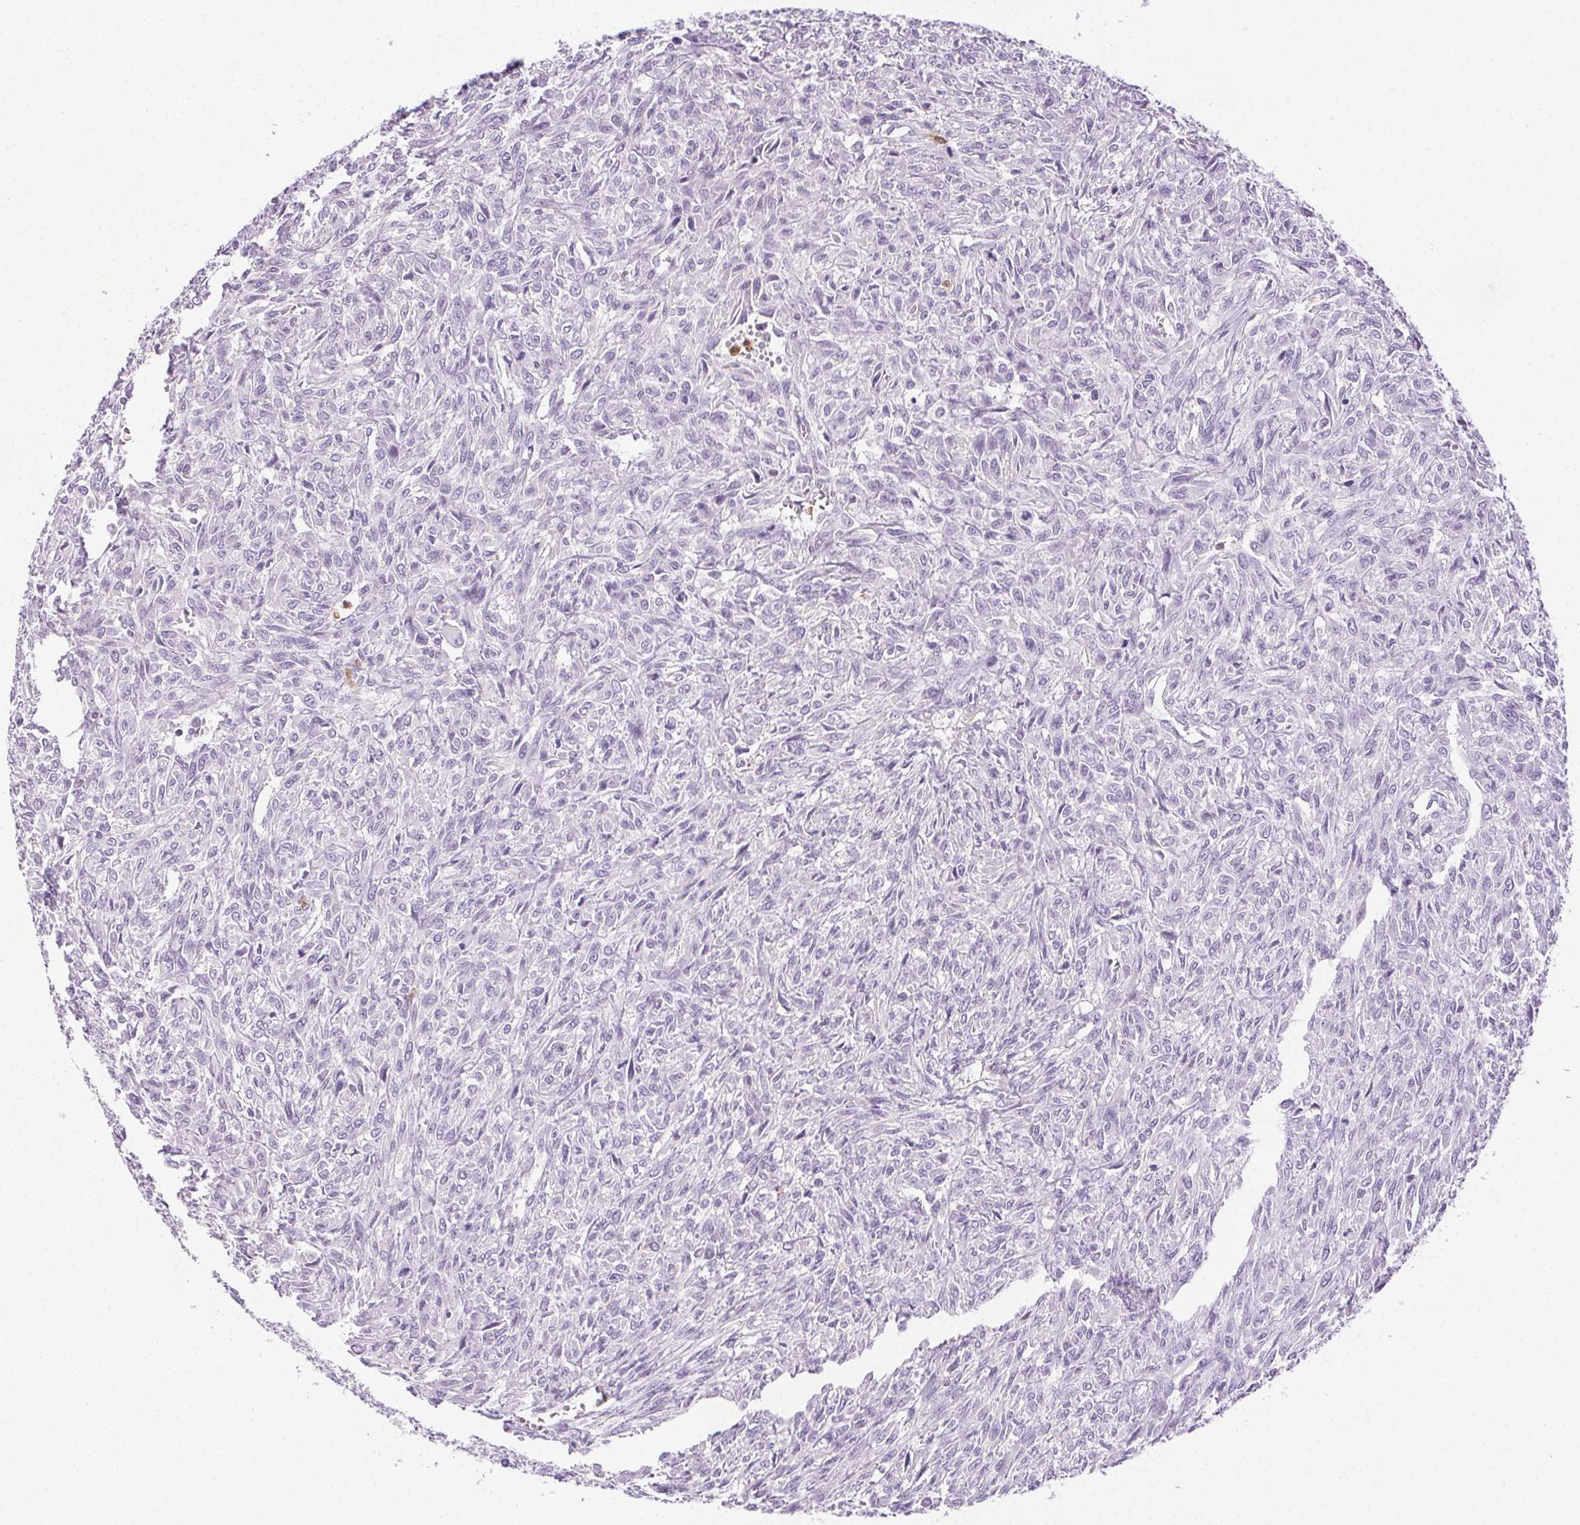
{"staining": {"intensity": "negative", "quantity": "none", "location": "none"}, "tissue": "renal cancer", "cell_type": "Tumor cells", "image_type": "cancer", "snomed": [{"axis": "morphology", "description": "Adenocarcinoma, NOS"}, {"axis": "topography", "description": "Kidney"}], "caption": "The photomicrograph reveals no significant positivity in tumor cells of adenocarcinoma (renal).", "gene": "TMEM45A", "patient": {"sex": "male", "age": 58}}